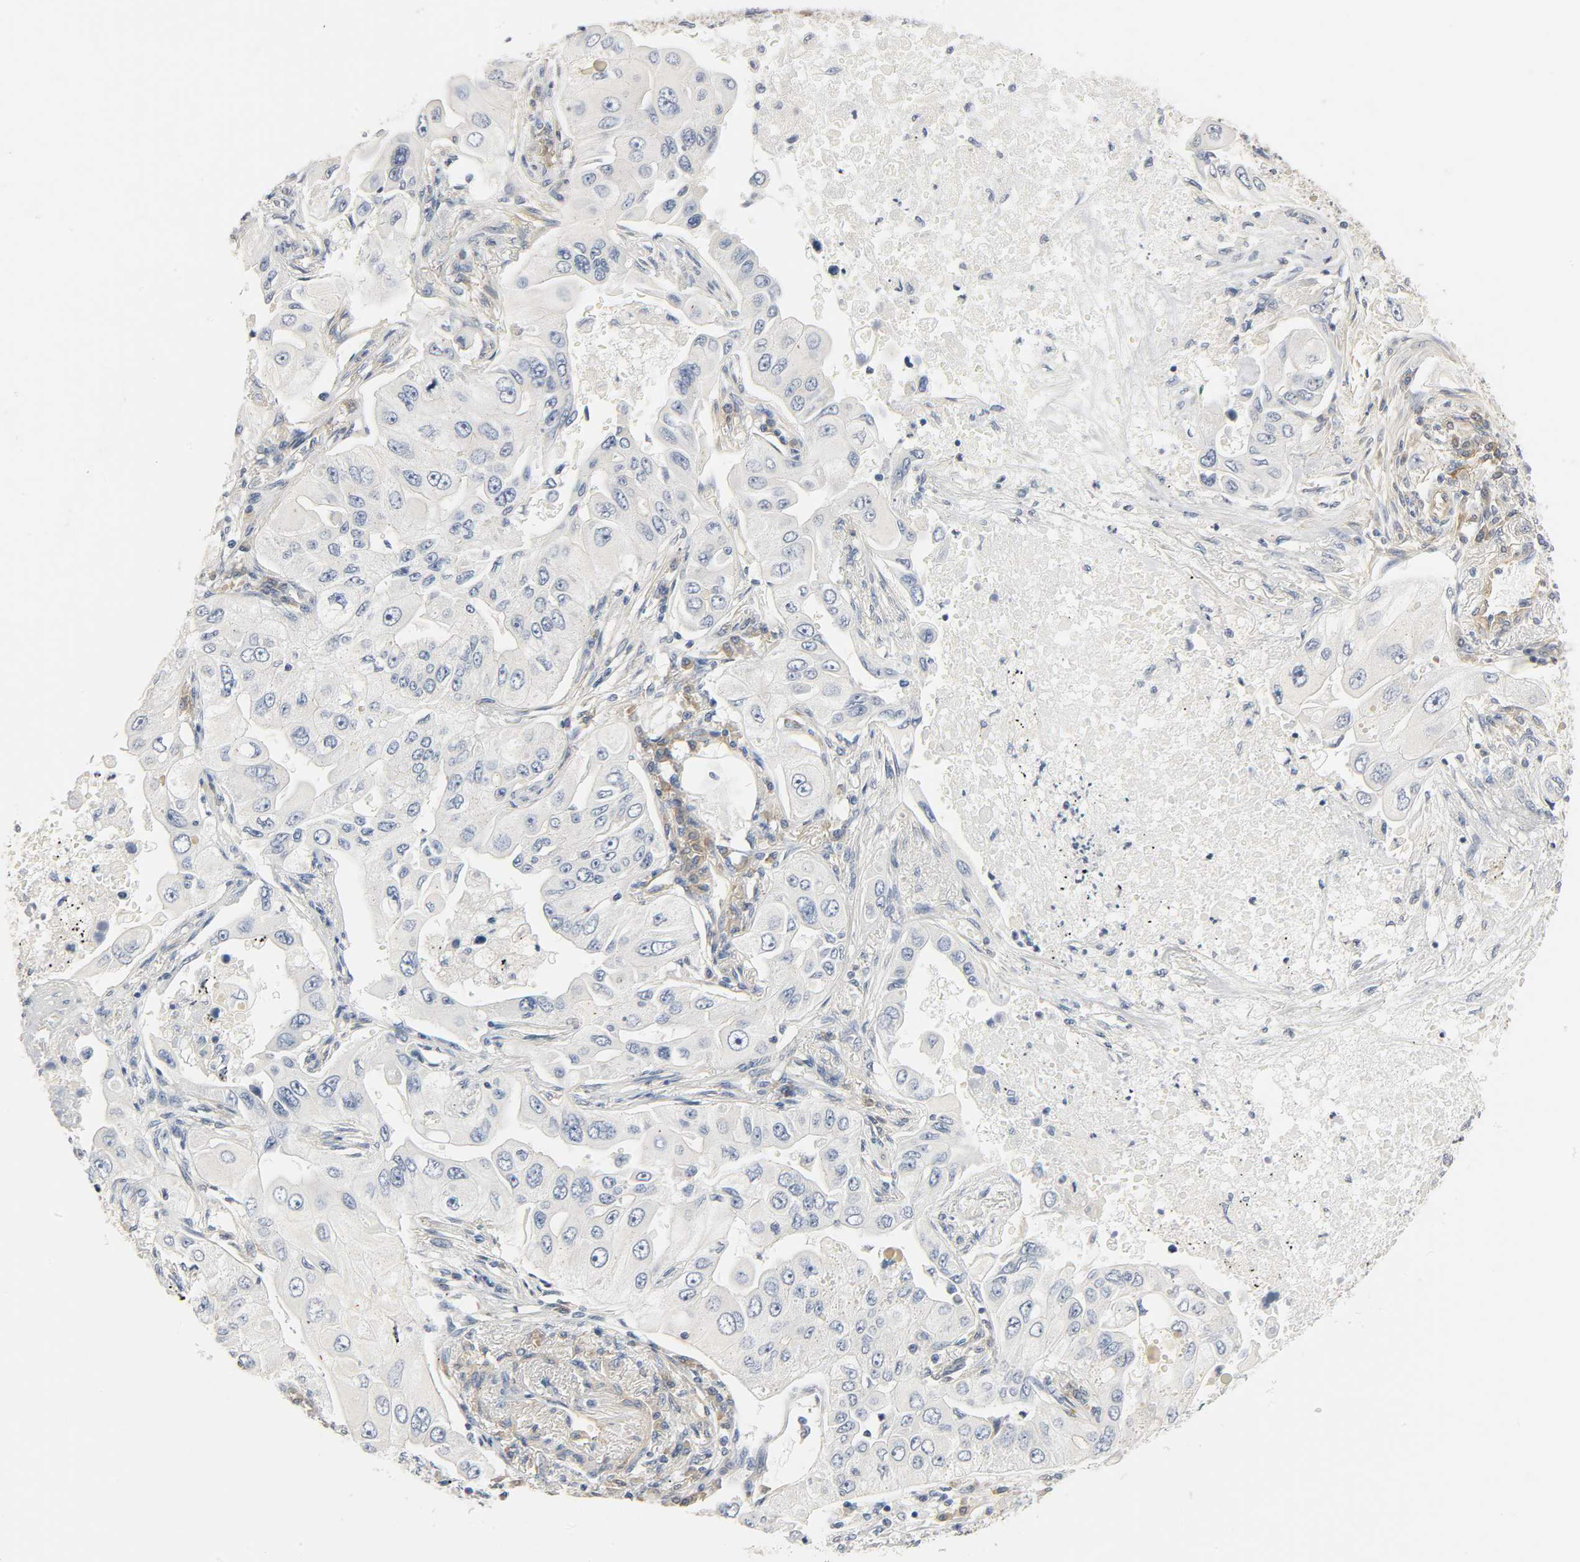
{"staining": {"intensity": "negative", "quantity": "none", "location": "none"}, "tissue": "lung cancer", "cell_type": "Tumor cells", "image_type": "cancer", "snomed": [{"axis": "morphology", "description": "Adenocarcinoma, NOS"}, {"axis": "topography", "description": "Lung"}], "caption": "Immunohistochemistry (IHC) histopathology image of lung adenocarcinoma stained for a protein (brown), which reveals no expression in tumor cells.", "gene": "ARPC1A", "patient": {"sex": "male", "age": 84}}